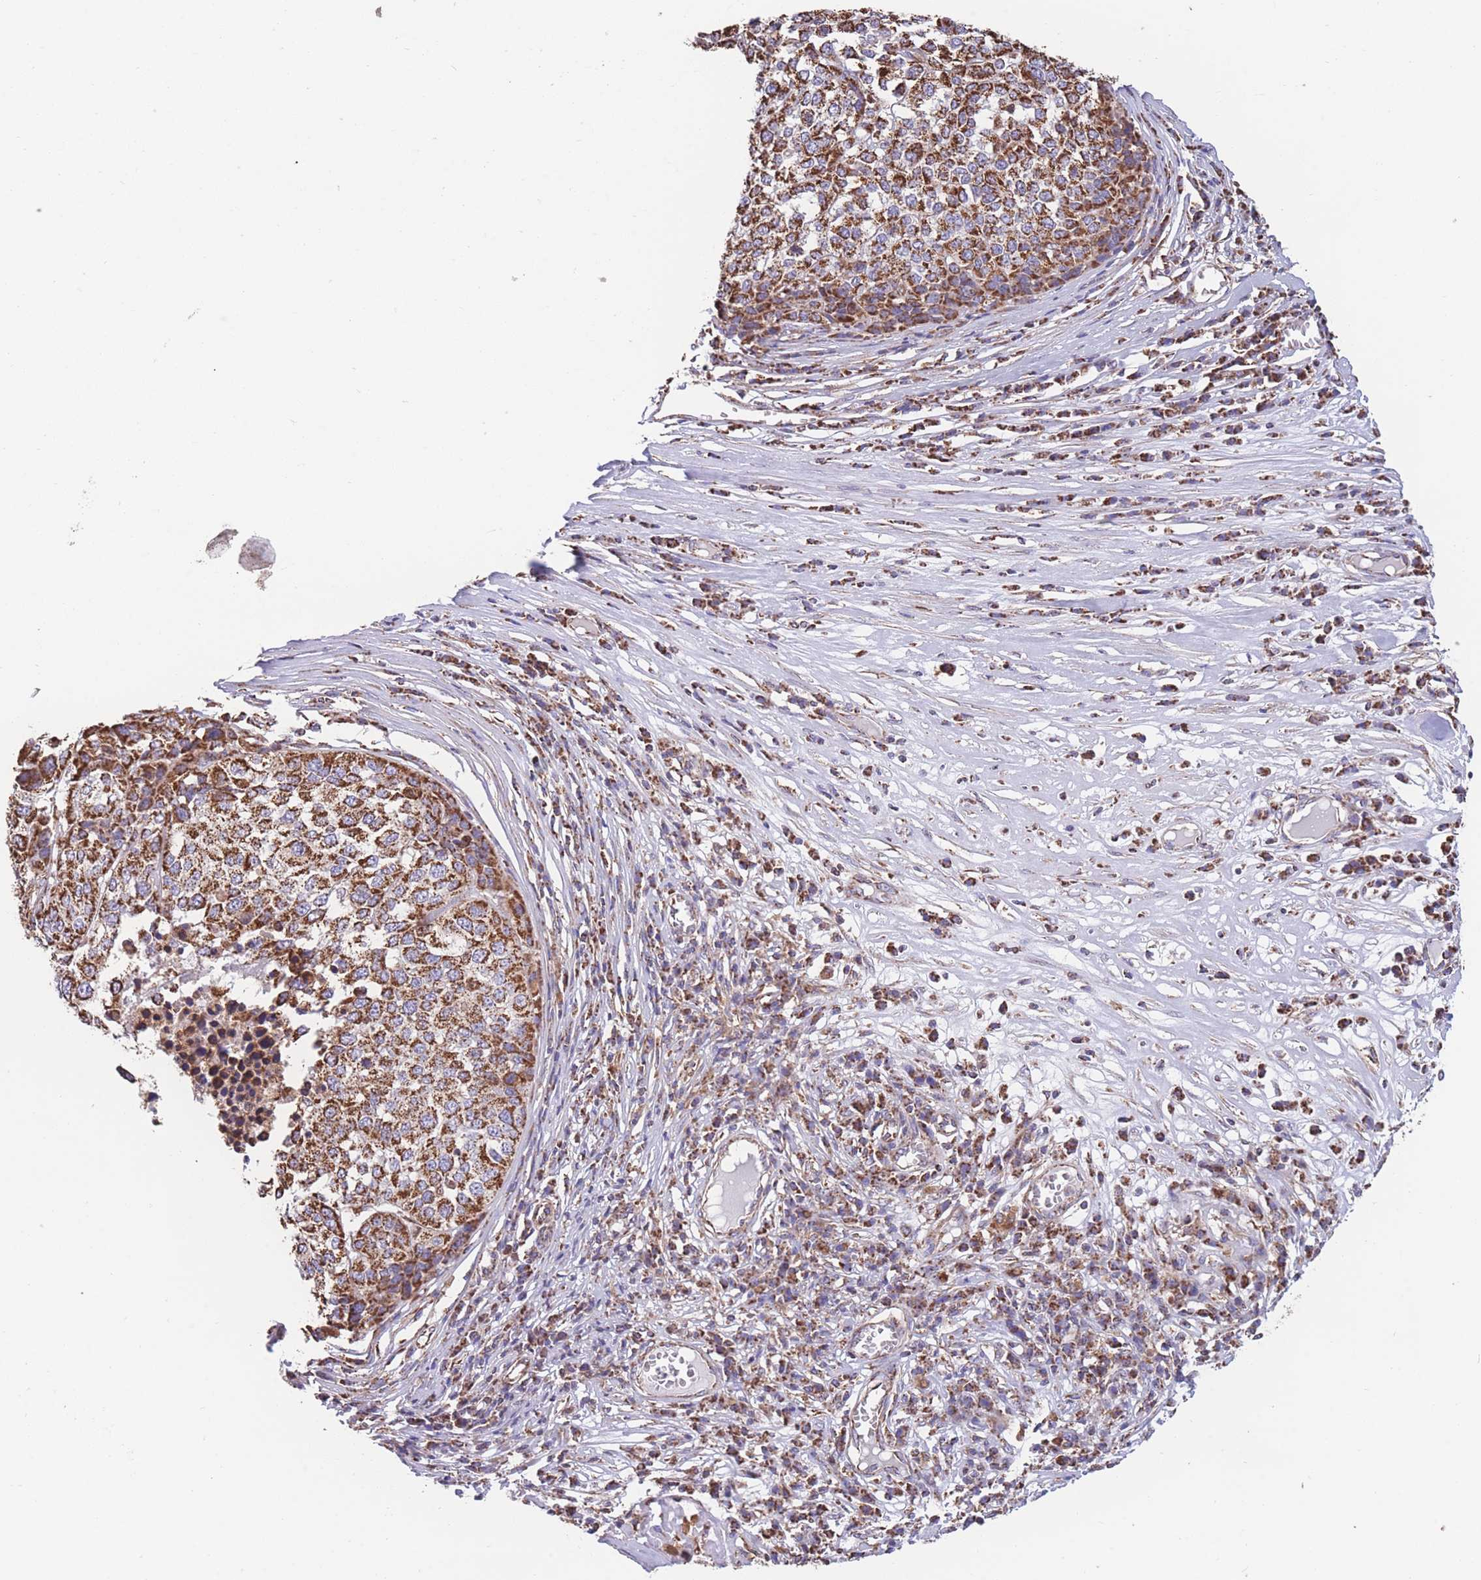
{"staining": {"intensity": "strong", "quantity": ">75%", "location": "cytoplasmic/membranous"}, "tissue": "melanoma", "cell_type": "Tumor cells", "image_type": "cancer", "snomed": [{"axis": "morphology", "description": "Malignant melanoma, Metastatic site"}, {"axis": "topography", "description": "Lymph node"}], "caption": "A micrograph of human malignant melanoma (metastatic site) stained for a protein reveals strong cytoplasmic/membranous brown staining in tumor cells.", "gene": "FKBP8", "patient": {"sex": "male", "age": 44}}